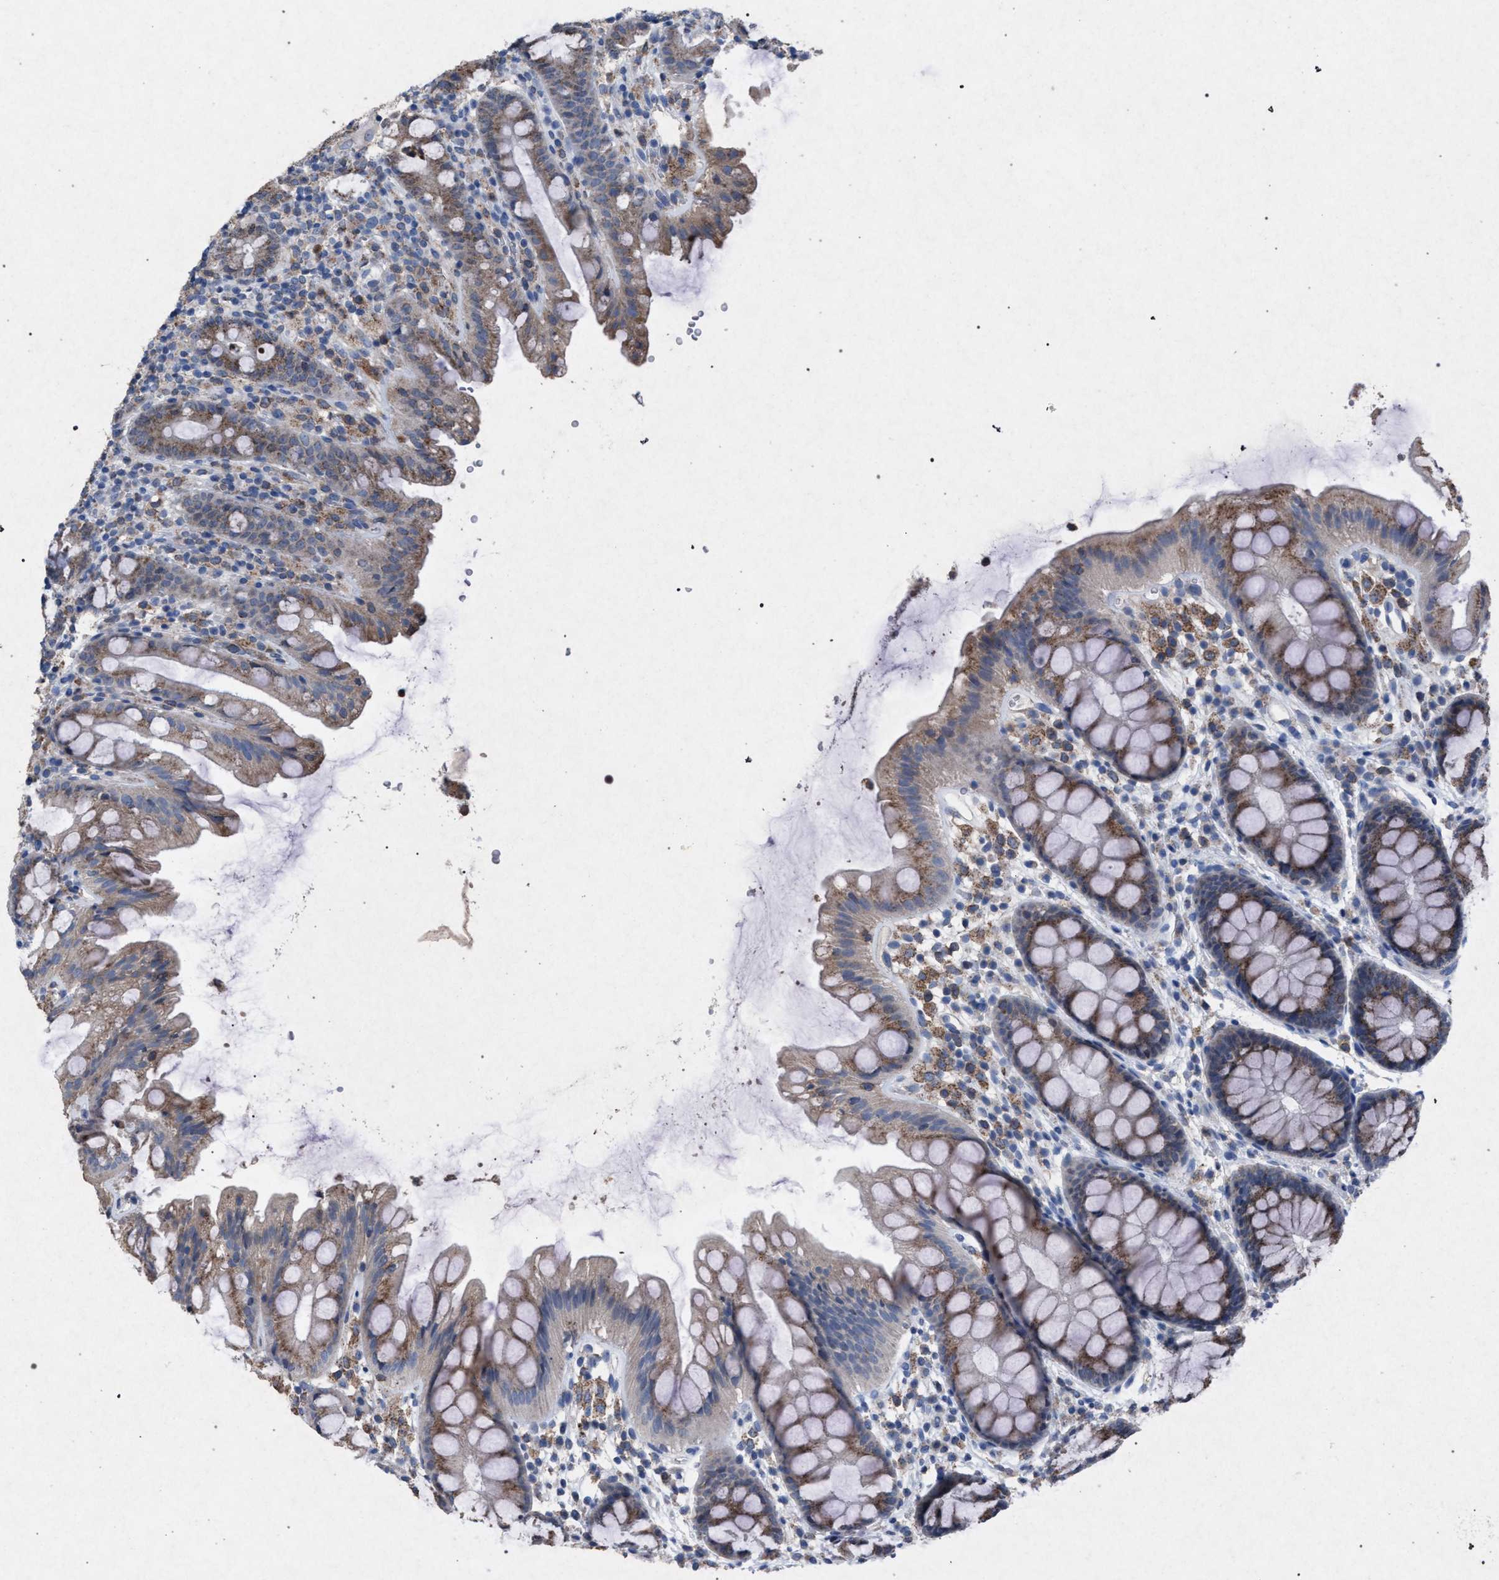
{"staining": {"intensity": "moderate", "quantity": ">75%", "location": "cytoplasmic/membranous"}, "tissue": "rectum", "cell_type": "Glandular cells", "image_type": "normal", "snomed": [{"axis": "morphology", "description": "Normal tissue, NOS"}, {"axis": "topography", "description": "Rectum"}], "caption": "Protein expression analysis of benign human rectum reveals moderate cytoplasmic/membranous expression in approximately >75% of glandular cells.", "gene": "HSD17B4", "patient": {"sex": "female", "age": 65}}